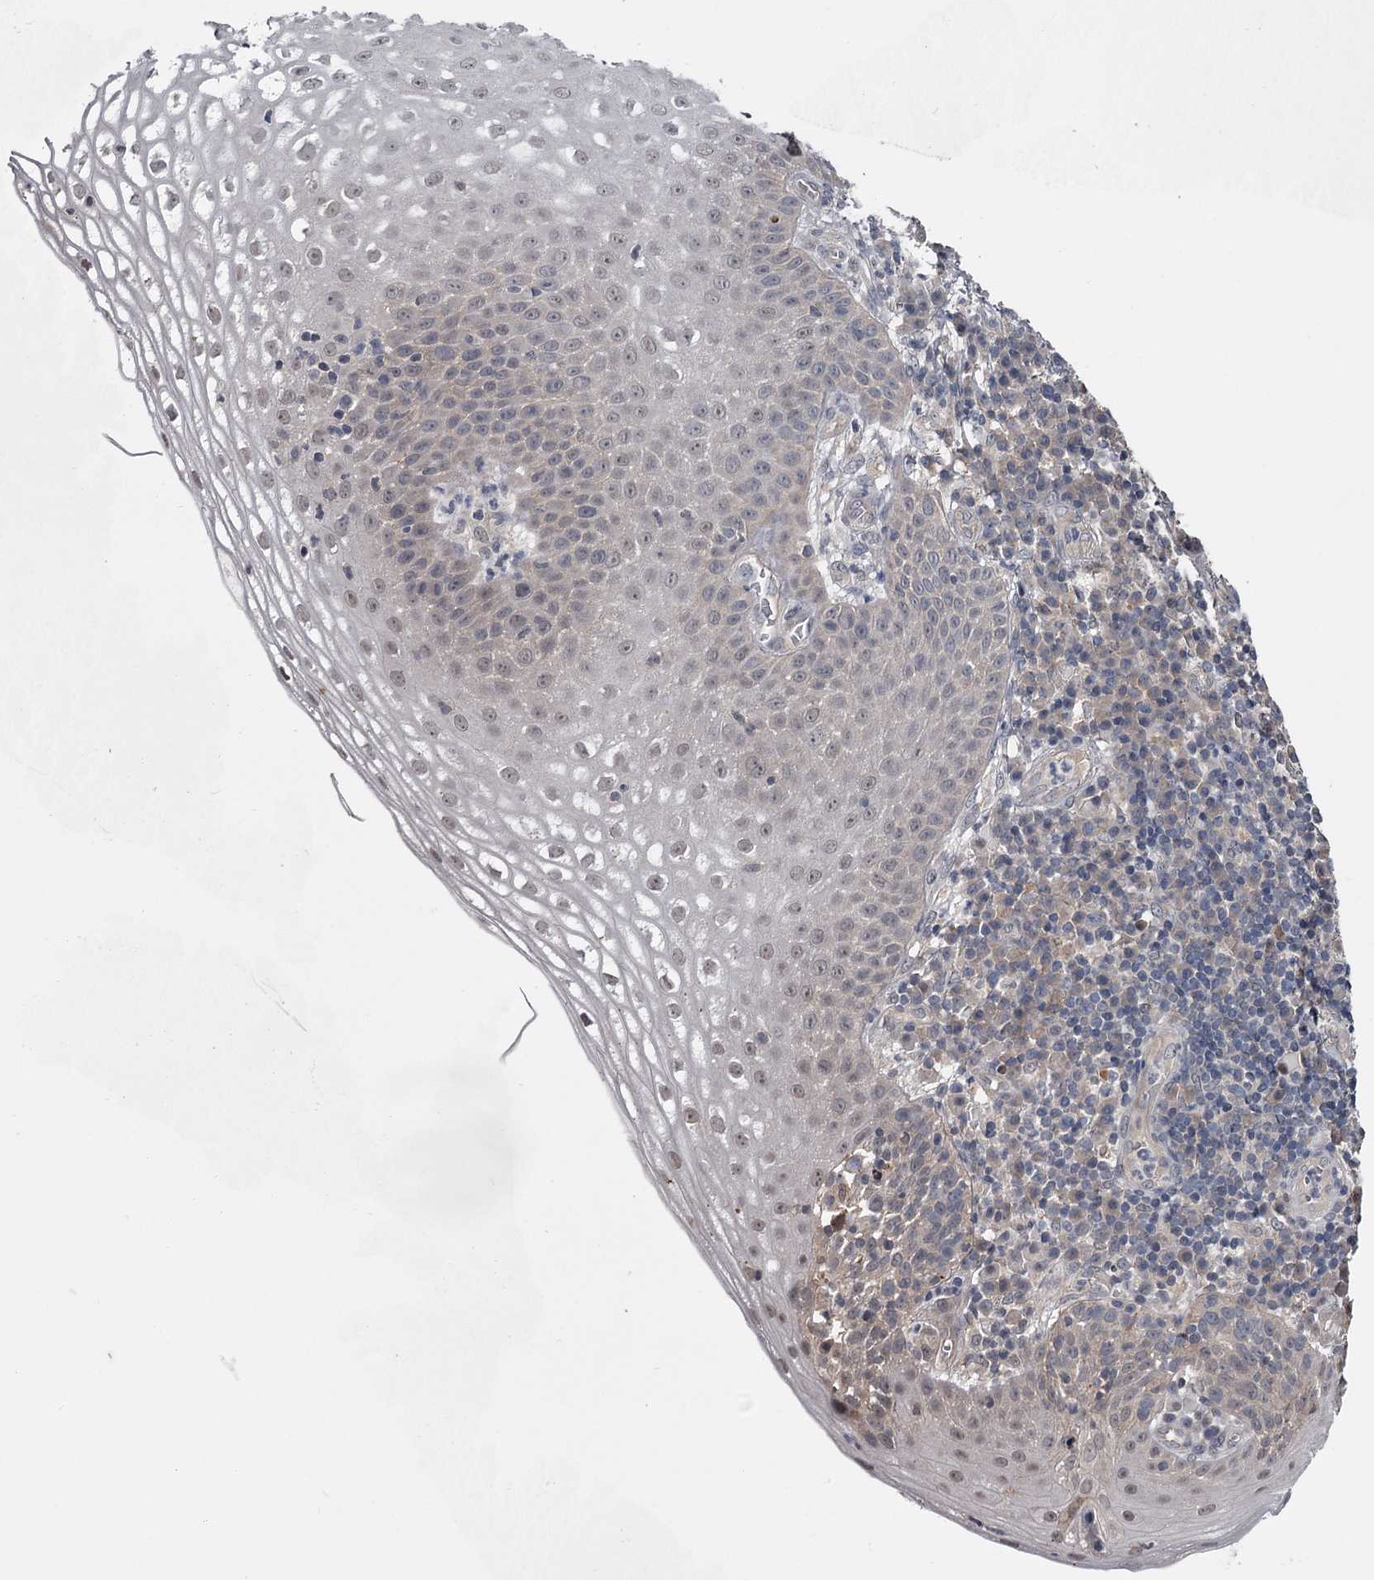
{"staining": {"intensity": "negative", "quantity": "none", "location": "none"}, "tissue": "cervical cancer", "cell_type": "Tumor cells", "image_type": "cancer", "snomed": [{"axis": "morphology", "description": "Squamous cell carcinoma, NOS"}, {"axis": "topography", "description": "Cervix"}], "caption": "A photomicrograph of cervical squamous cell carcinoma stained for a protein shows no brown staining in tumor cells.", "gene": "DAO", "patient": {"sex": "female", "age": 34}}